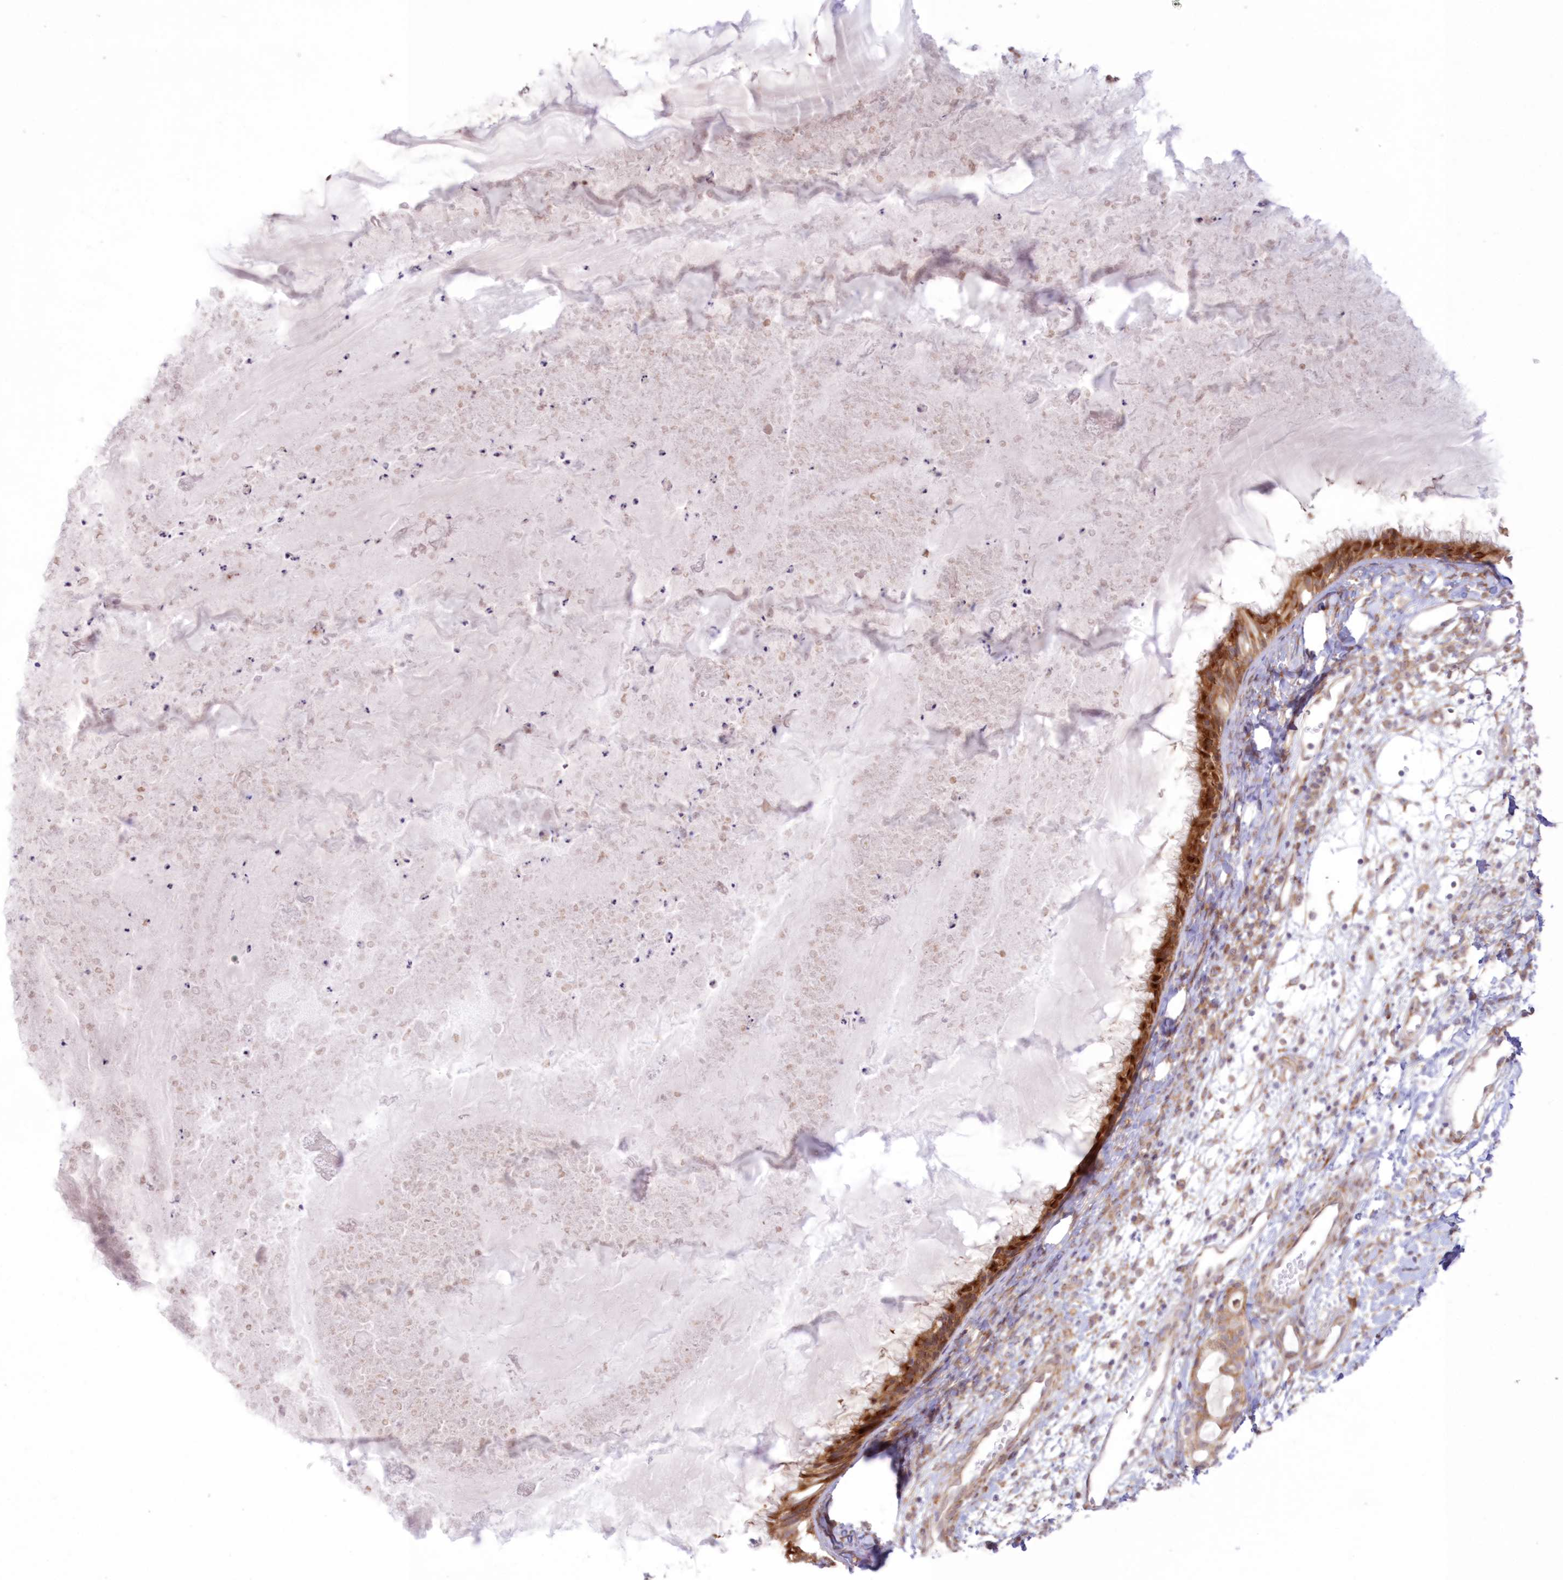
{"staining": {"intensity": "strong", "quantity": ">75%", "location": "cytoplasmic/membranous"}, "tissue": "nasopharynx", "cell_type": "Respiratory epithelial cells", "image_type": "normal", "snomed": [{"axis": "morphology", "description": "Normal tissue, NOS"}, {"axis": "topography", "description": "Nasopharynx"}], "caption": "Immunohistochemical staining of normal human nasopharynx shows >75% levels of strong cytoplasmic/membranous protein expression in about >75% of respiratory epithelial cells. Immunohistochemistry (ihc) stains the protein in brown and the nuclei are stained blue.", "gene": "RNPEP", "patient": {"sex": "male", "age": 22}}